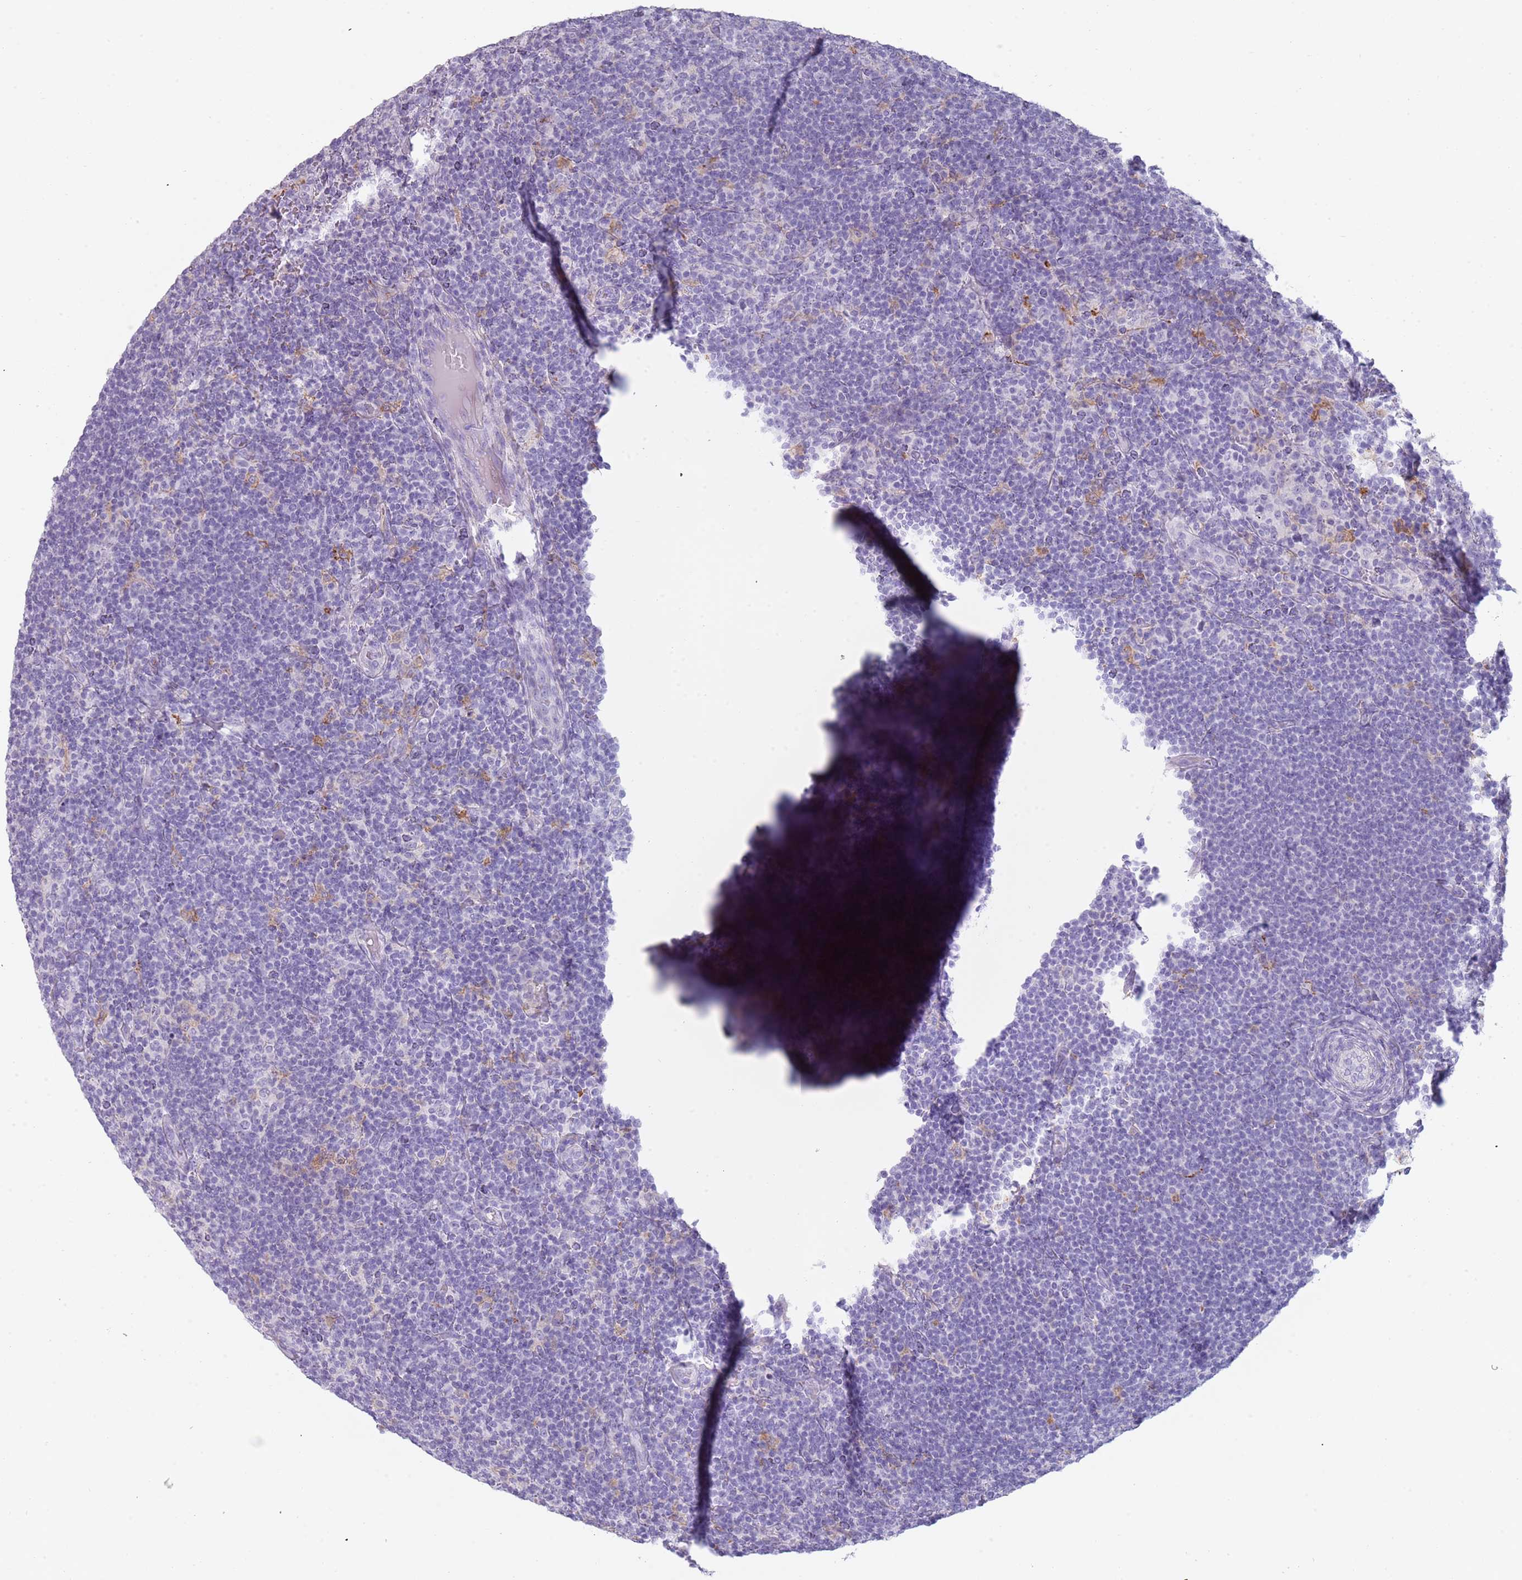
{"staining": {"intensity": "negative", "quantity": "none", "location": "none"}, "tissue": "lymphoma", "cell_type": "Tumor cells", "image_type": "cancer", "snomed": [{"axis": "morphology", "description": "Hodgkin's disease, NOS"}, {"axis": "topography", "description": "Lymph node"}], "caption": "Photomicrograph shows no protein expression in tumor cells of lymphoma tissue.", "gene": "COLEC12", "patient": {"sex": "female", "age": 57}}